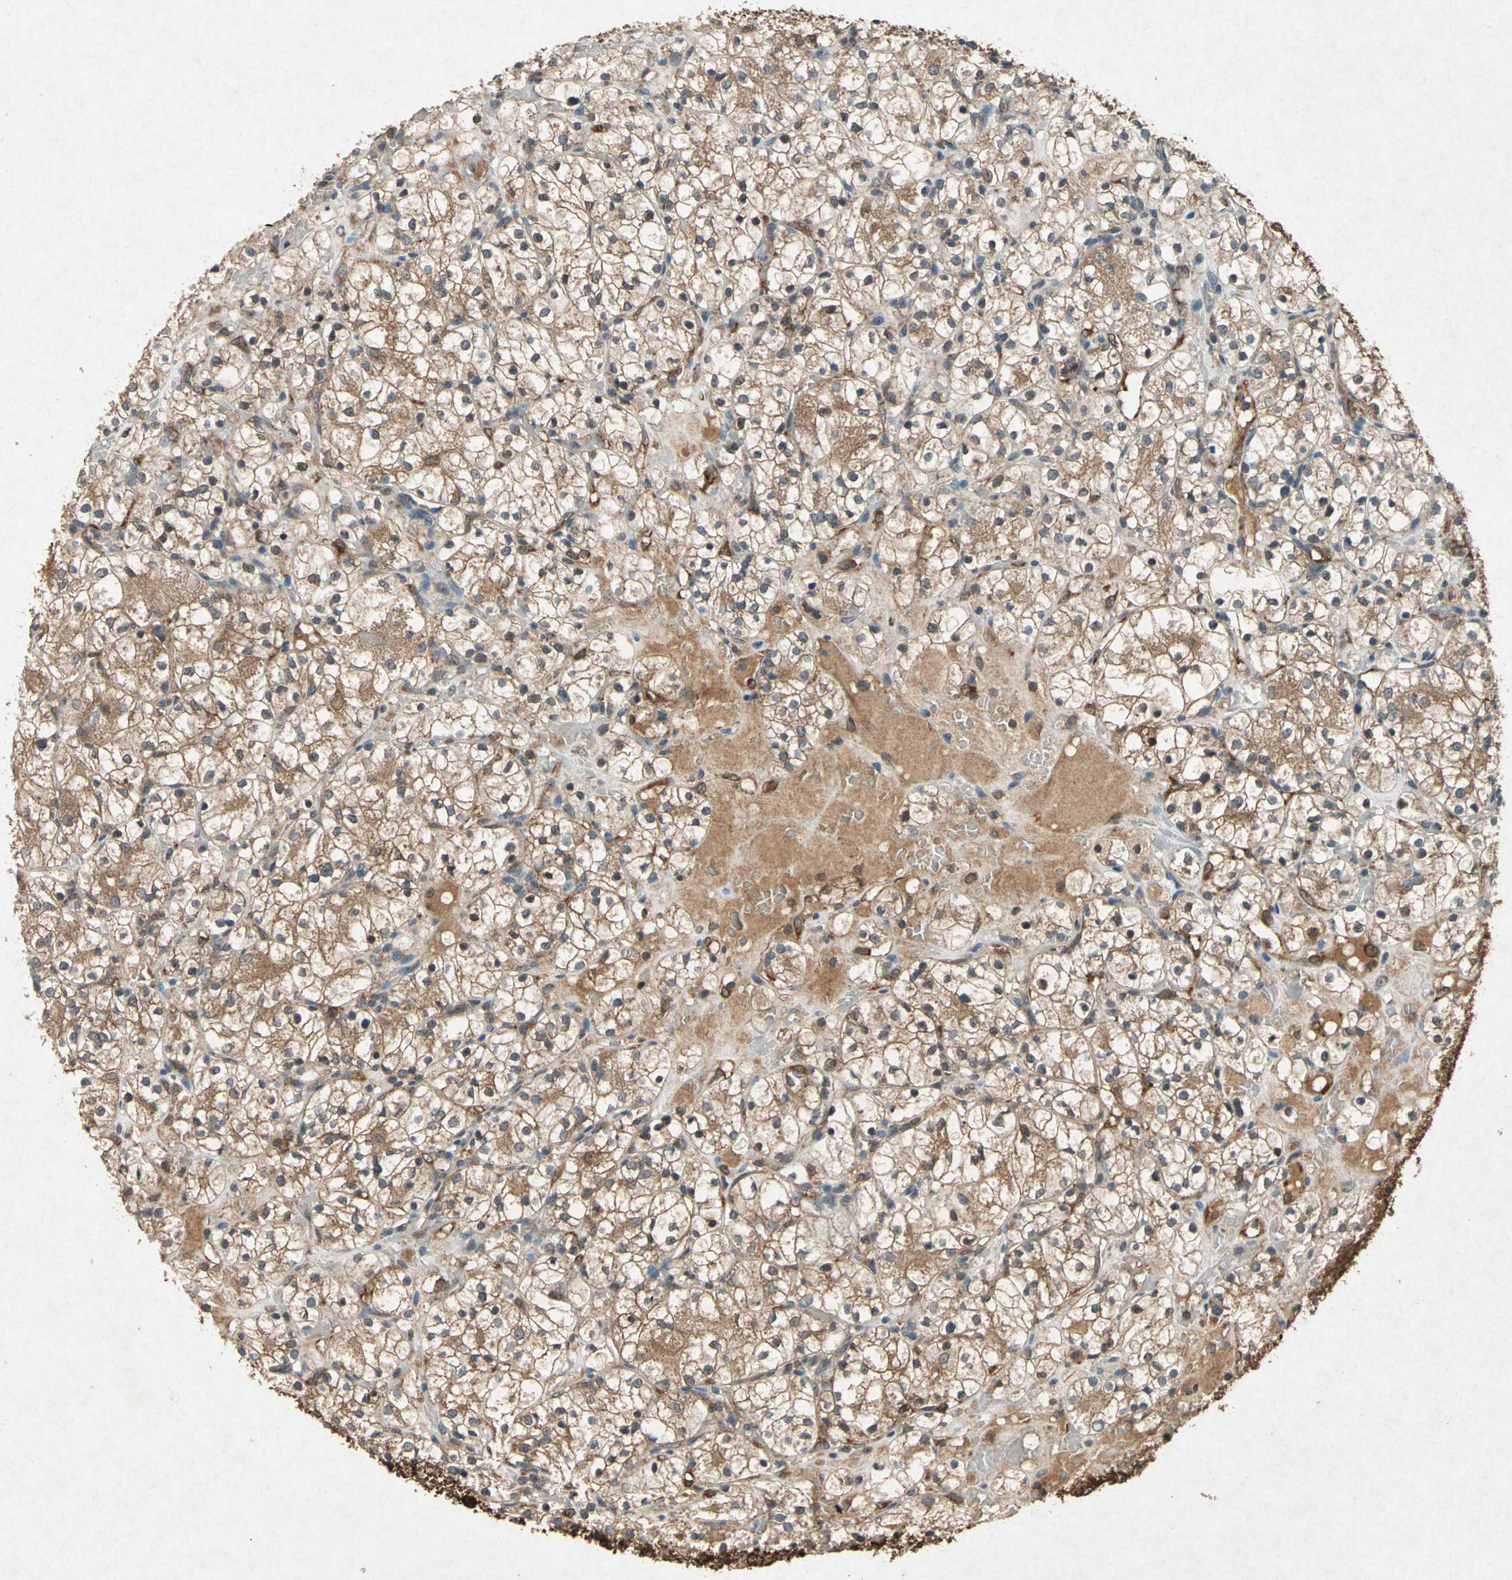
{"staining": {"intensity": "moderate", "quantity": ">75%", "location": "cytoplasmic/membranous"}, "tissue": "renal cancer", "cell_type": "Tumor cells", "image_type": "cancer", "snomed": [{"axis": "morphology", "description": "Adenocarcinoma, NOS"}, {"axis": "topography", "description": "Kidney"}], "caption": "This is an image of immunohistochemistry (IHC) staining of adenocarcinoma (renal), which shows moderate positivity in the cytoplasmic/membranous of tumor cells.", "gene": "HSP90AB1", "patient": {"sex": "female", "age": 60}}